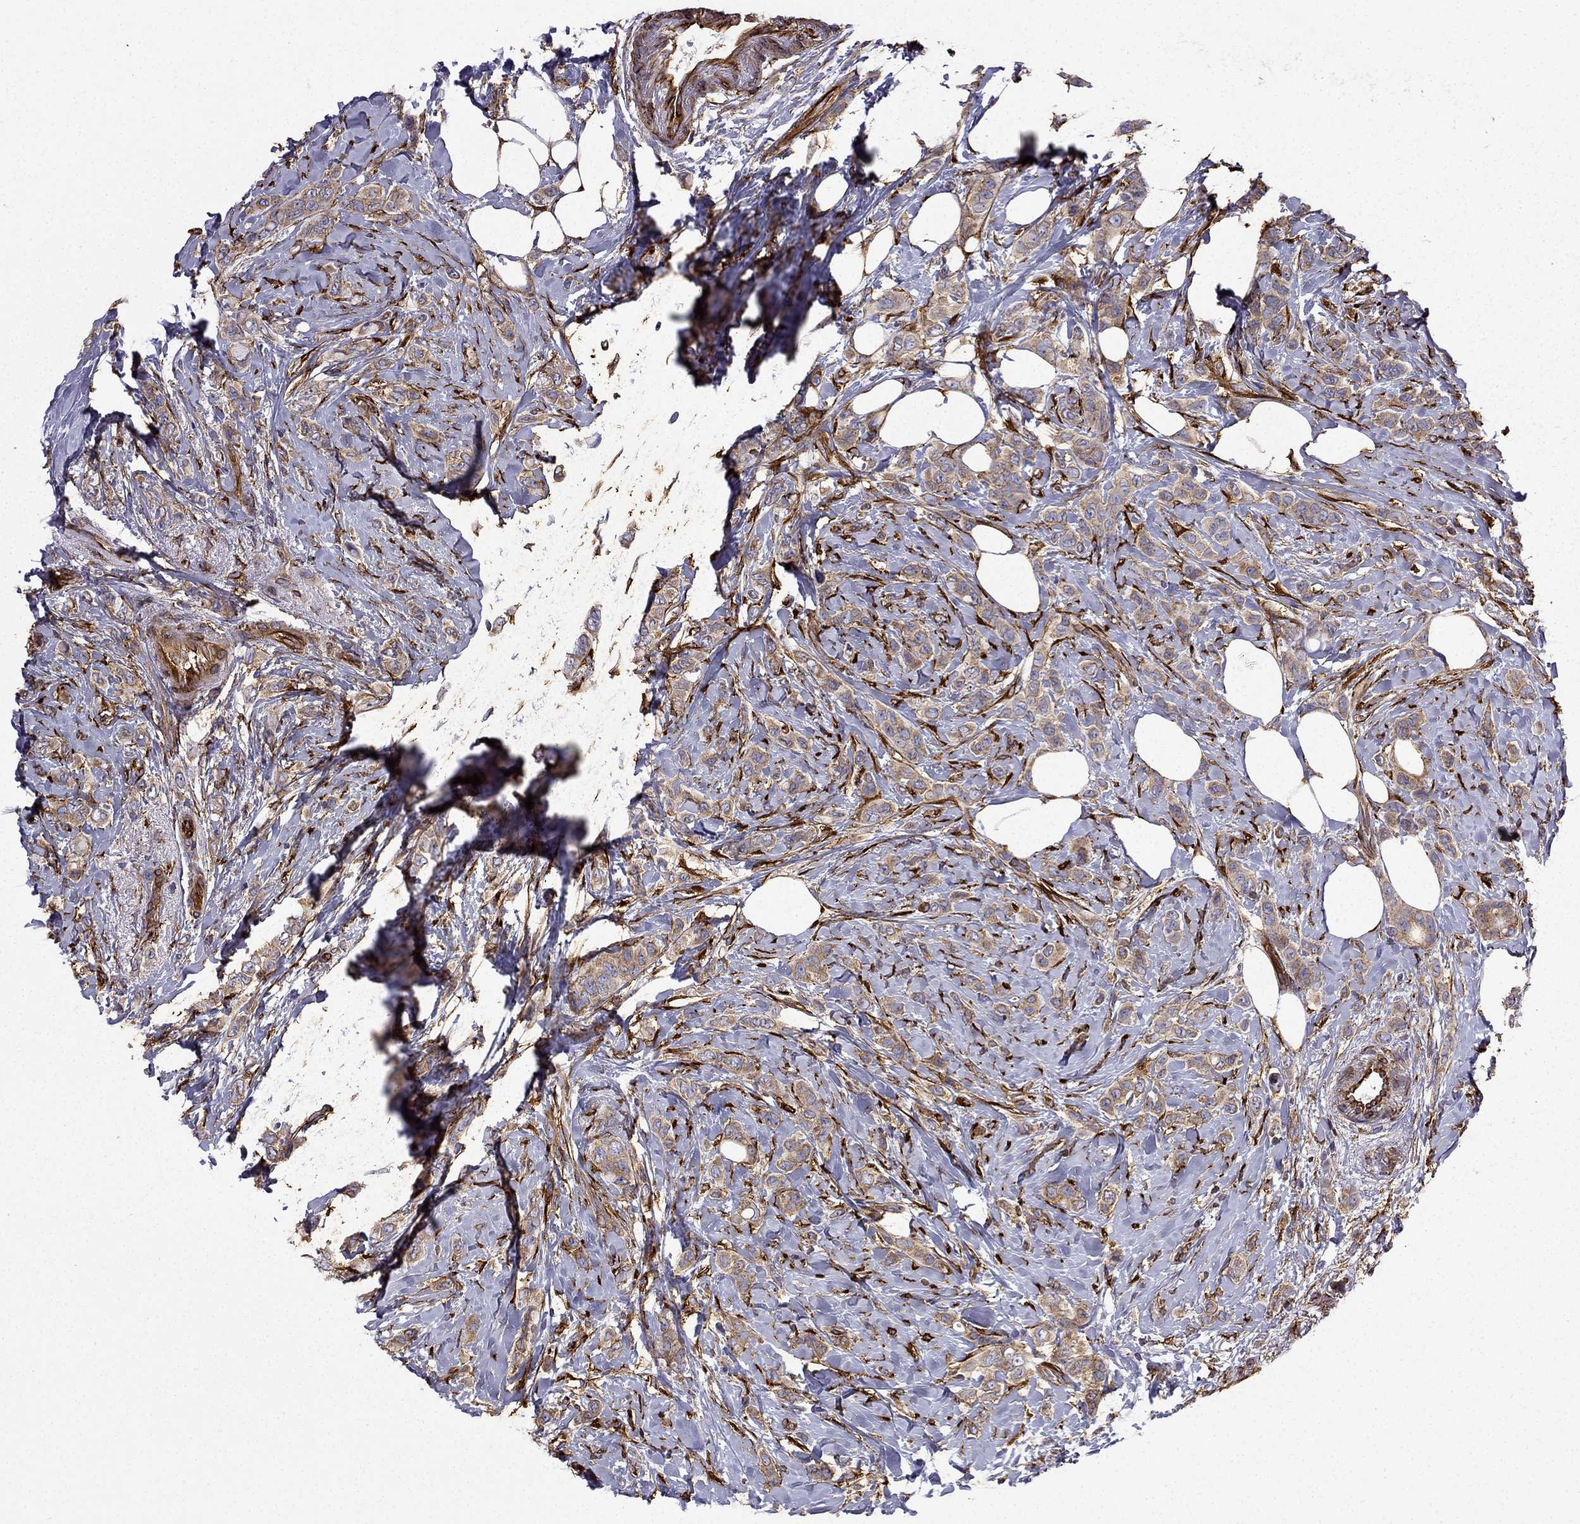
{"staining": {"intensity": "moderate", "quantity": ">75%", "location": "cytoplasmic/membranous"}, "tissue": "breast cancer", "cell_type": "Tumor cells", "image_type": "cancer", "snomed": [{"axis": "morphology", "description": "Lobular carcinoma"}, {"axis": "topography", "description": "Breast"}], "caption": "Protein staining of breast lobular carcinoma tissue displays moderate cytoplasmic/membranous expression in approximately >75% of tumor cells.", "gene": "MAP4", "patient": {"sex": "female", "age": 66}}